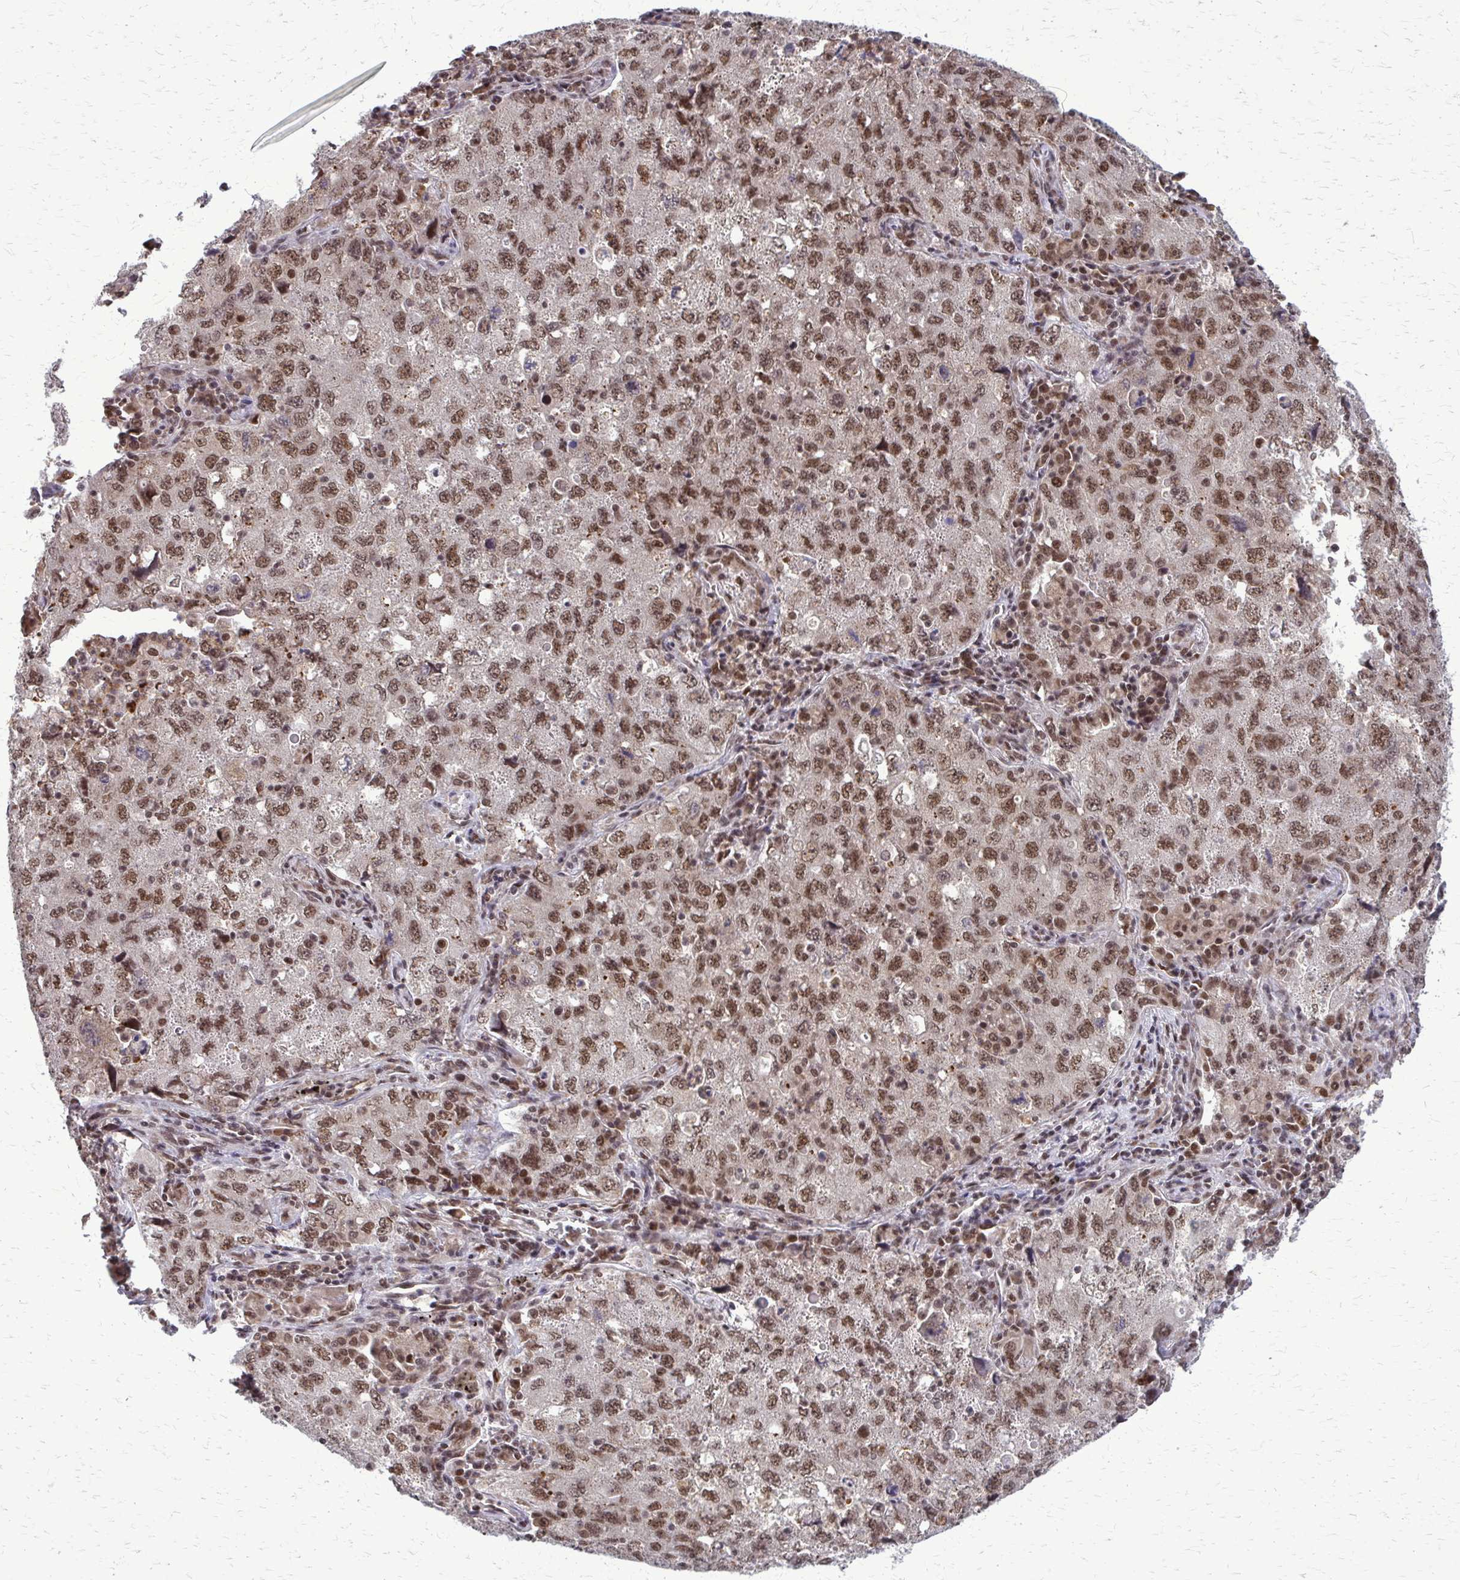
{"staining": {"intensity": "moderate", "quantity": ">75%", "location": "nuclear"}, "tissue": "lung cancer", "cell_type": "Tumor cells", "image_type": "cancer", "snomed": [{"axis": "morphology", "description": "Adenocarcinoma, NOS"}, {"axis": "topography", "description": "Lung"}], "caption": "Immunohistochemistry of human lung cancer (adenocarcinoma) exhibits medium levels of moderate nuclear positivity in approximately >75% of tumor cells.", "gene": "HDAC3", "patient": {"sex": "female", "age": 57}}